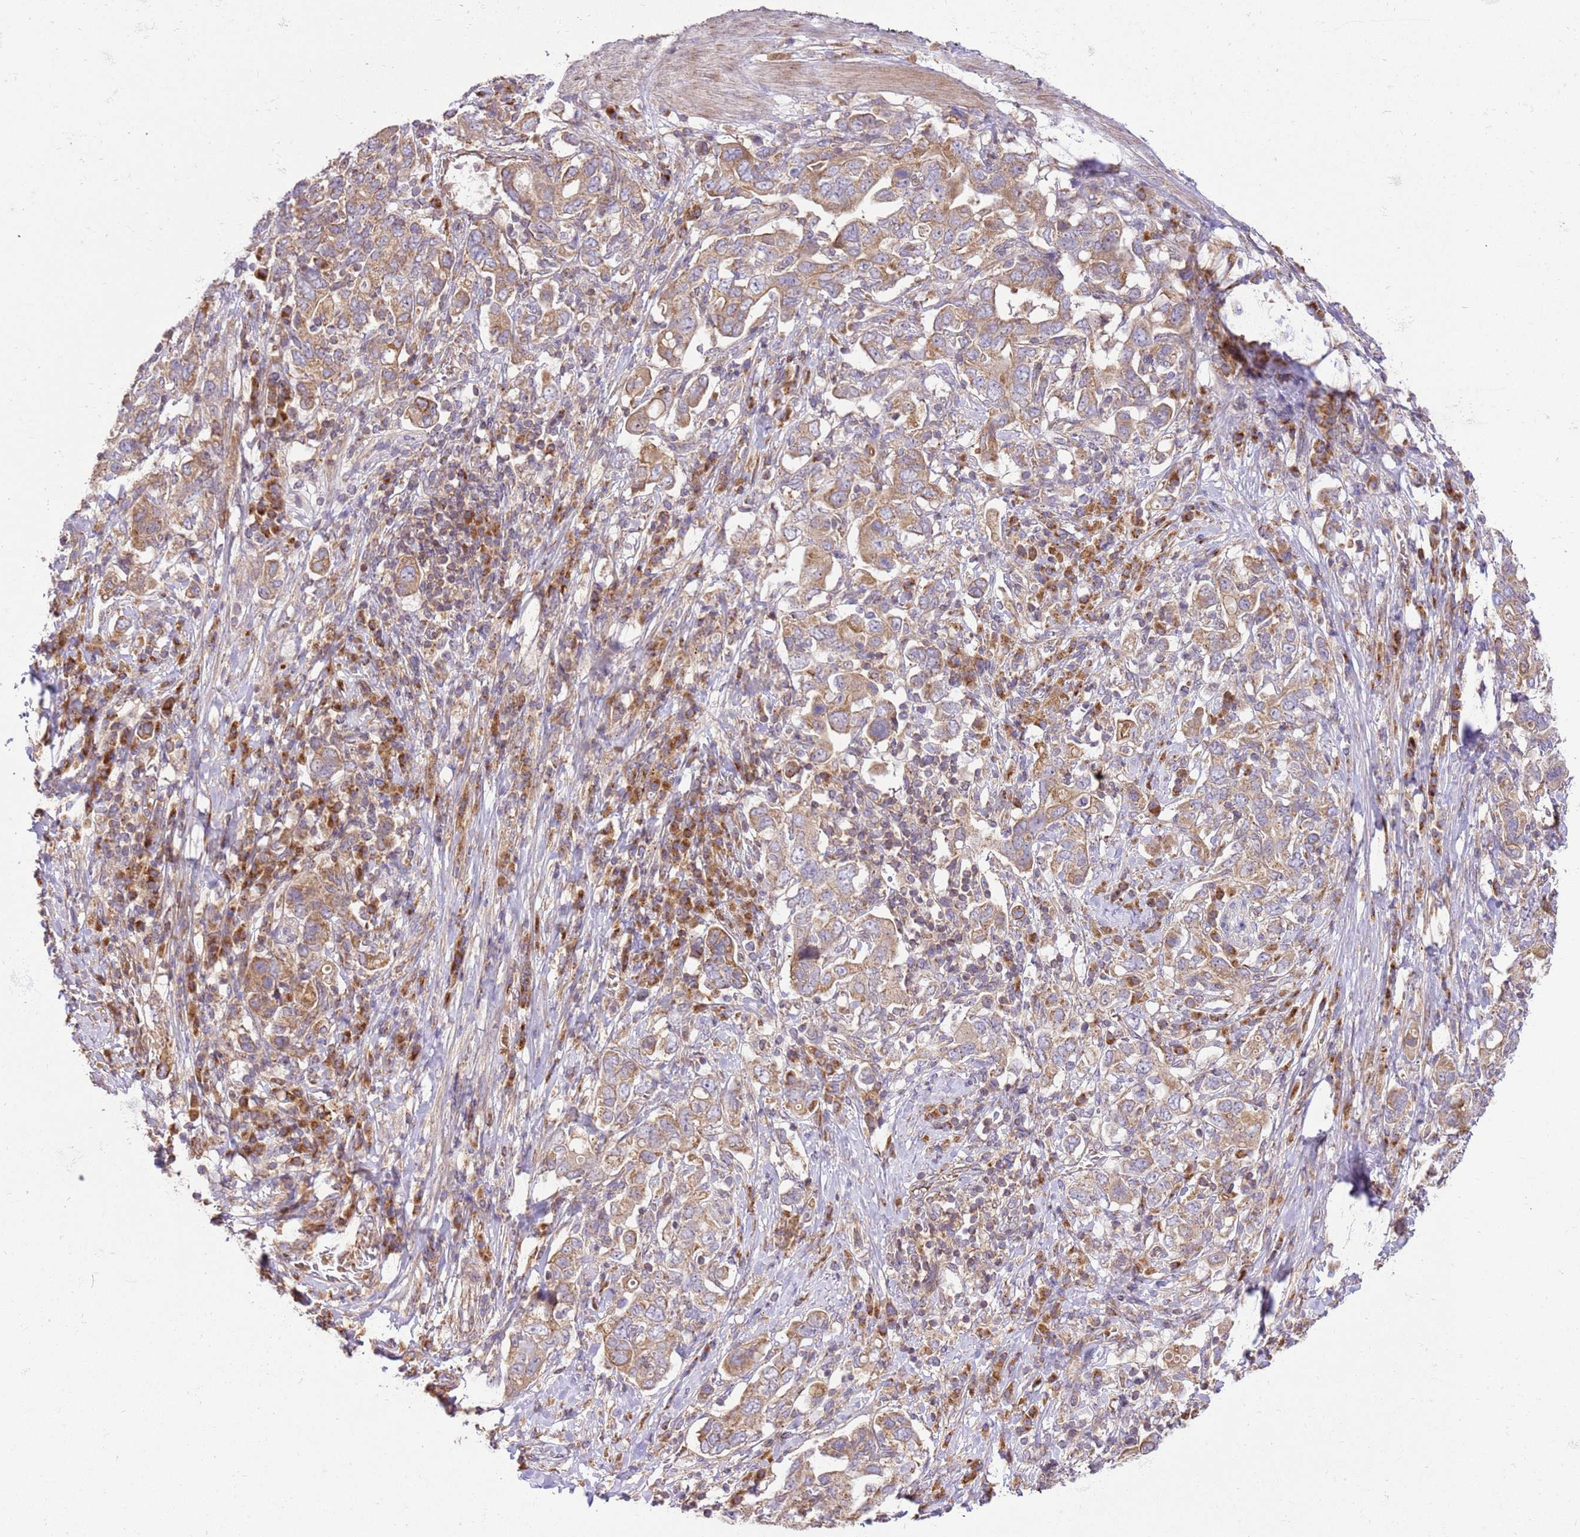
{"staining": {"intensity": "moderate", "quantity": ">75%", "location": "cytoplasmic/membranous"}, "tissue": "stomach cancer", "cell_type": "Tumor cells", "image_type": "cancer", "snomed": [{"axis": "morphology", "description": "Adenocarcinoma, NOS"}, {"axis": "topography", "description": "Stomach, upper"}, {"axis": "topography", "description": "Stomach"}], "caption": "Immunohistochemical staining of human adenocarcinoma (stomach) displays medium levels of moderate cytoplasmic/membranous staining in about >75% of tumor cells.", "gene": "SPATA2L", "patient": {"sex": "male", "age": 62}}